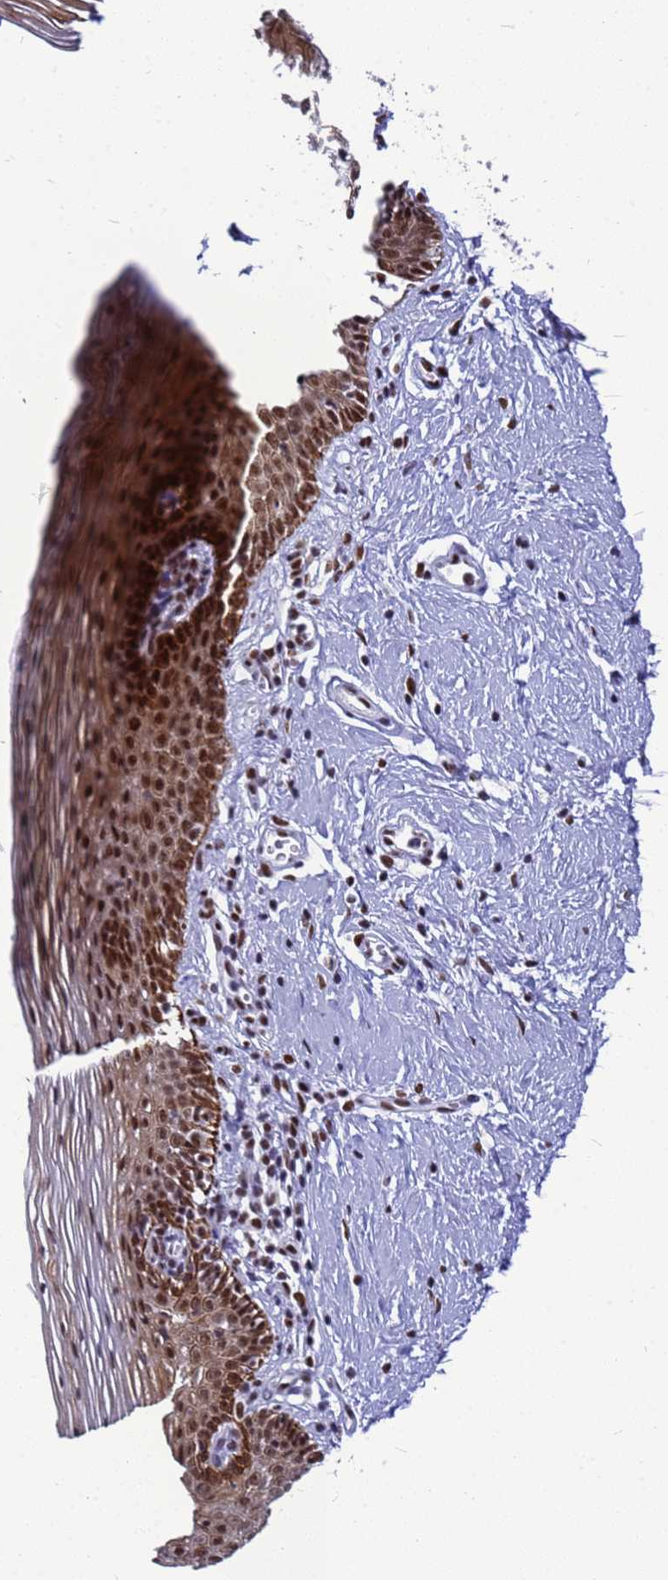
{"staining": {"intensity": "strong", "quantity": ">75%", "location": "cytoplasmic/membranous,nuclear"}, "tissue": "vagina", "cell_type": "Squamous epithelial cells", "image_type": "normal", "snomed": [{"axis": "morphology", "description": "Normal tissue, NOS"}, {"axis": "topography", "description": "Vagina"}], "caption": "Immunohistochemistry (DAB) staining of unremarkable vagina displays strong cytoplasmic/membranous,nuclear protein expression in approximately >75% of squamous epithelial cells.", "gene": "SART3", "patient": {"sex": "female", "age": 32}}